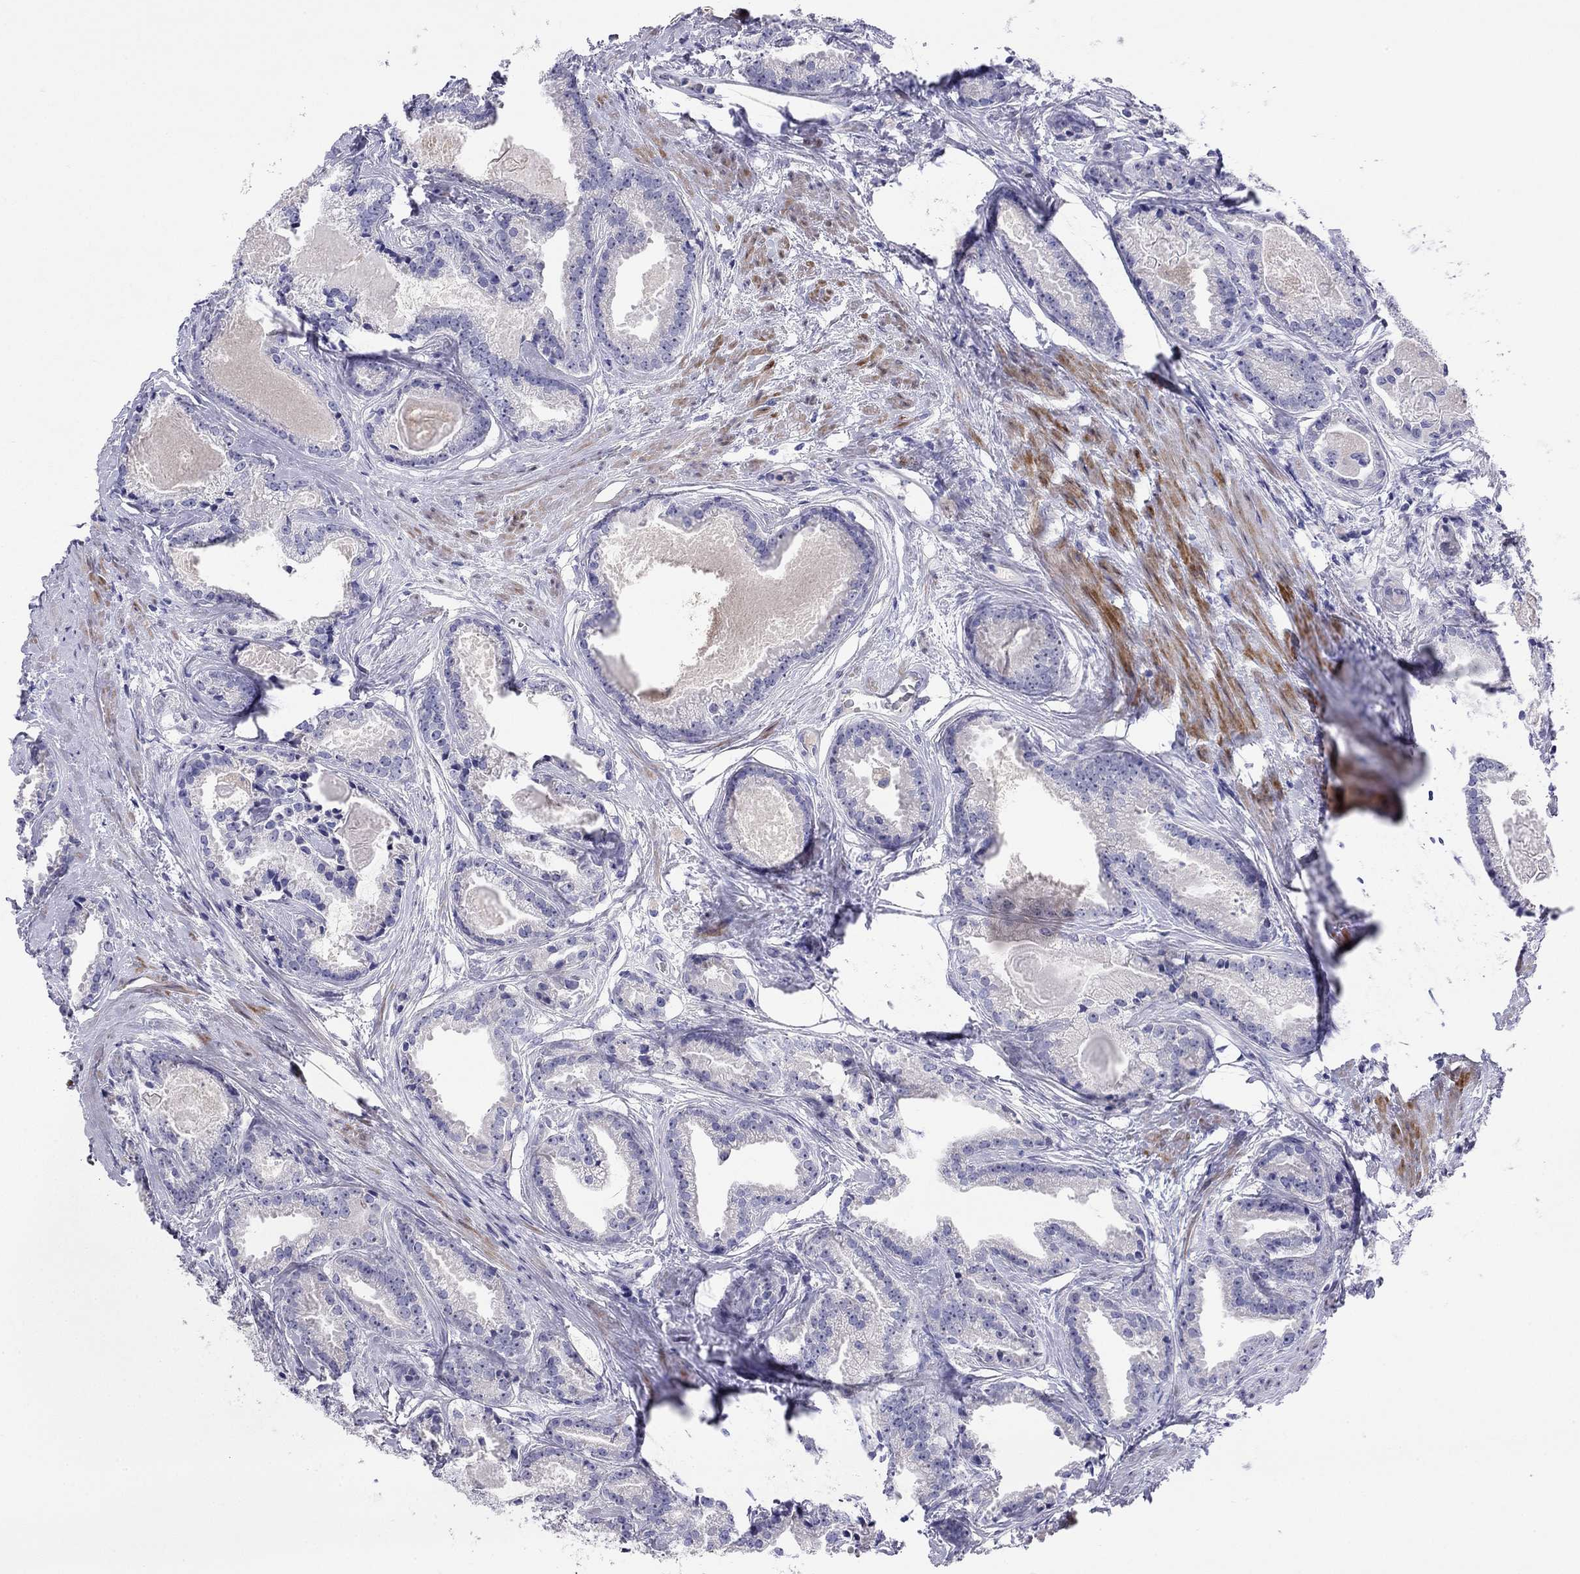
{"staining": {"intensity": "negative", "quantity": "none", "location": "none"}, "tissue": "prostate cancer", "cell_type": "Tumor cells", "image_type": "cancer", "snomed": [{"axis": "morphology", "description": "Adenocarcinoma, NOS"}, {"axis": "morphology", "description": "Adenocarcinoma, High grade"}, {"axis": "topography", "description": "Prostate"}], "caption": "An immunohistochemistry (IHC) image of adenocarcinoma (prostate) is shown. There is no staining in tumor cells of adenocarcinoma (prostate).", "gene": "CMYA5", "patient": {"sex": "male", "age": 64}}